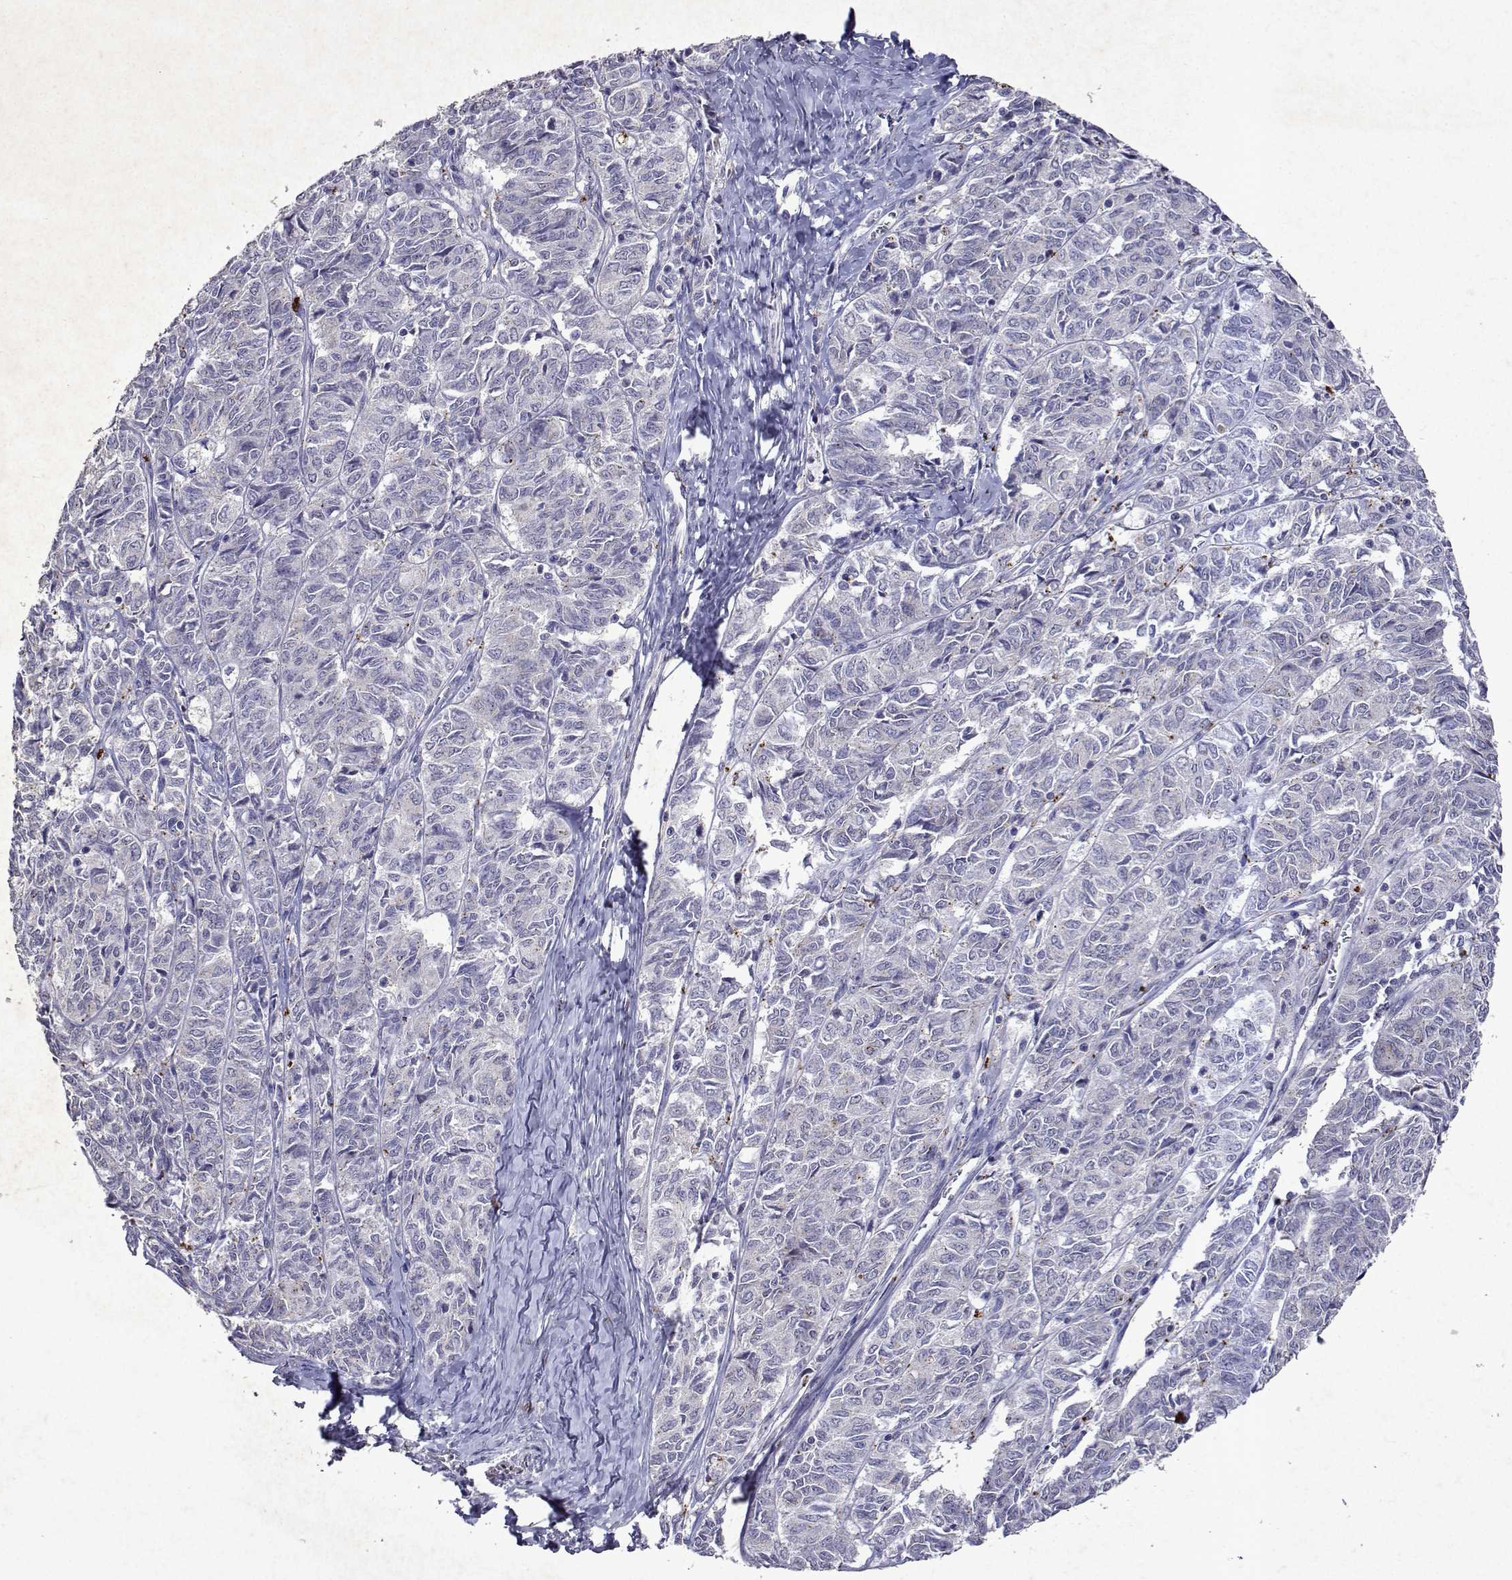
{"staining": {"intensity": "negative", "quantity": "none", "location": "none"}, "tissue": "ovarian cancer", "cell_type": "Tumor cells", "image_type": "cancer", "snomed": [{"axis": "morphology", "description": "Carcinoma, endometroid"}, {"axis": "topography", "description": "Ovary"}], "caption": "Tumor cells are negative for brown protein staining in ovarian cancer (endometroid carcinoma).", "gene": "DUSP28", "patient": {"sex": "female", "age": 80}}